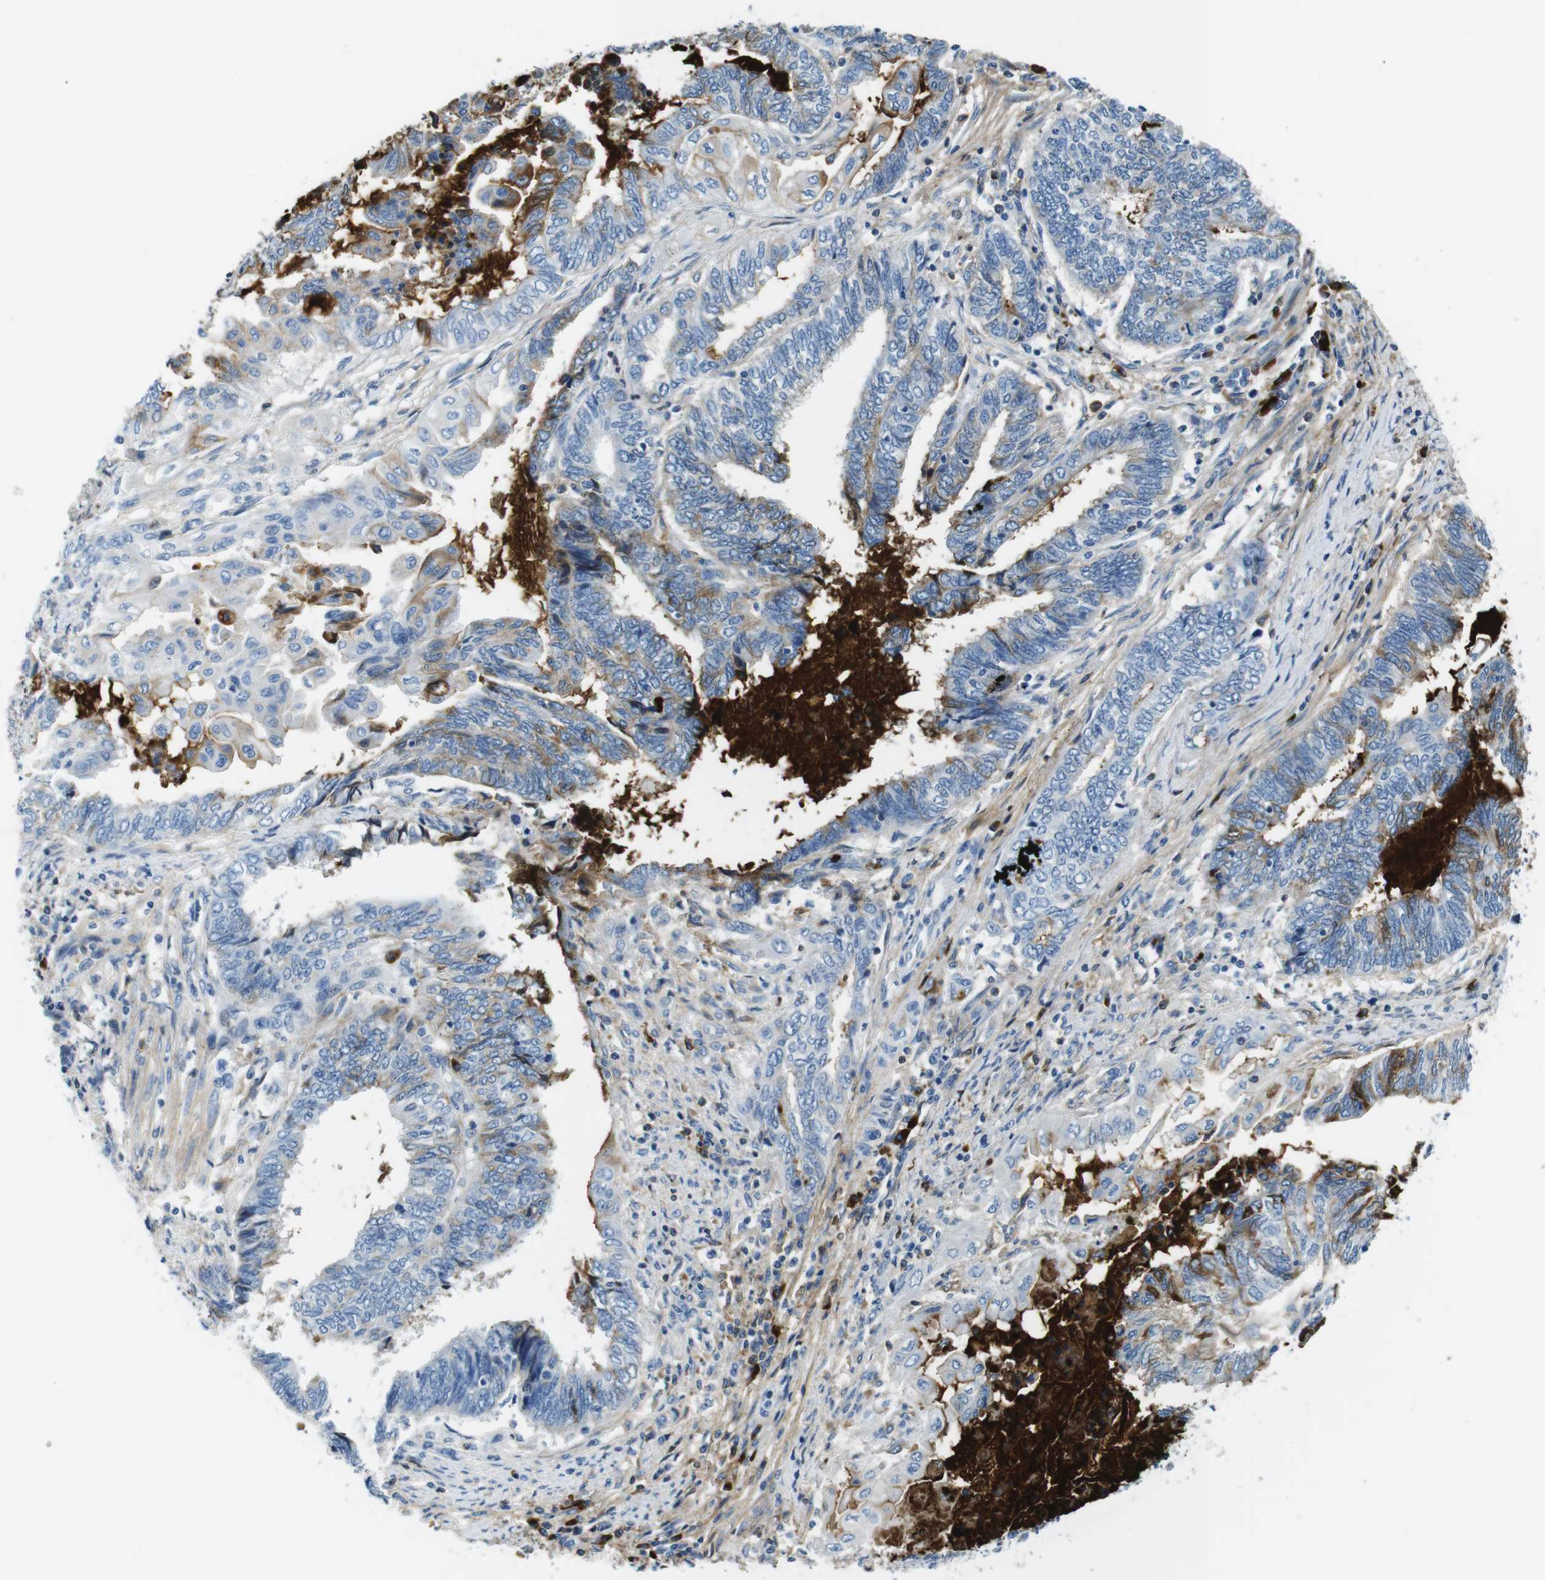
{"staining": {"intensity": "weak", "quantity": "<25%", "location": "cytoplasmic/membranous"}, "tissue": "endometrial cancer", "cell_type": "Tumor cells", "image_type": "cancer", "snomed": [{"axis": "morphology", "description": "Adenocarcinoma, NOS"}, {"axis": "topography", "description": "Uterus"}, {"axis": "topography", "description": "Endometrium"}], "caption": "IHC of human endometrial cancer (adenocarcinoma) exhibits no staining in tumor cells.", "gene": "IGKC", "patient": {"sex": "female", "age": 70}}